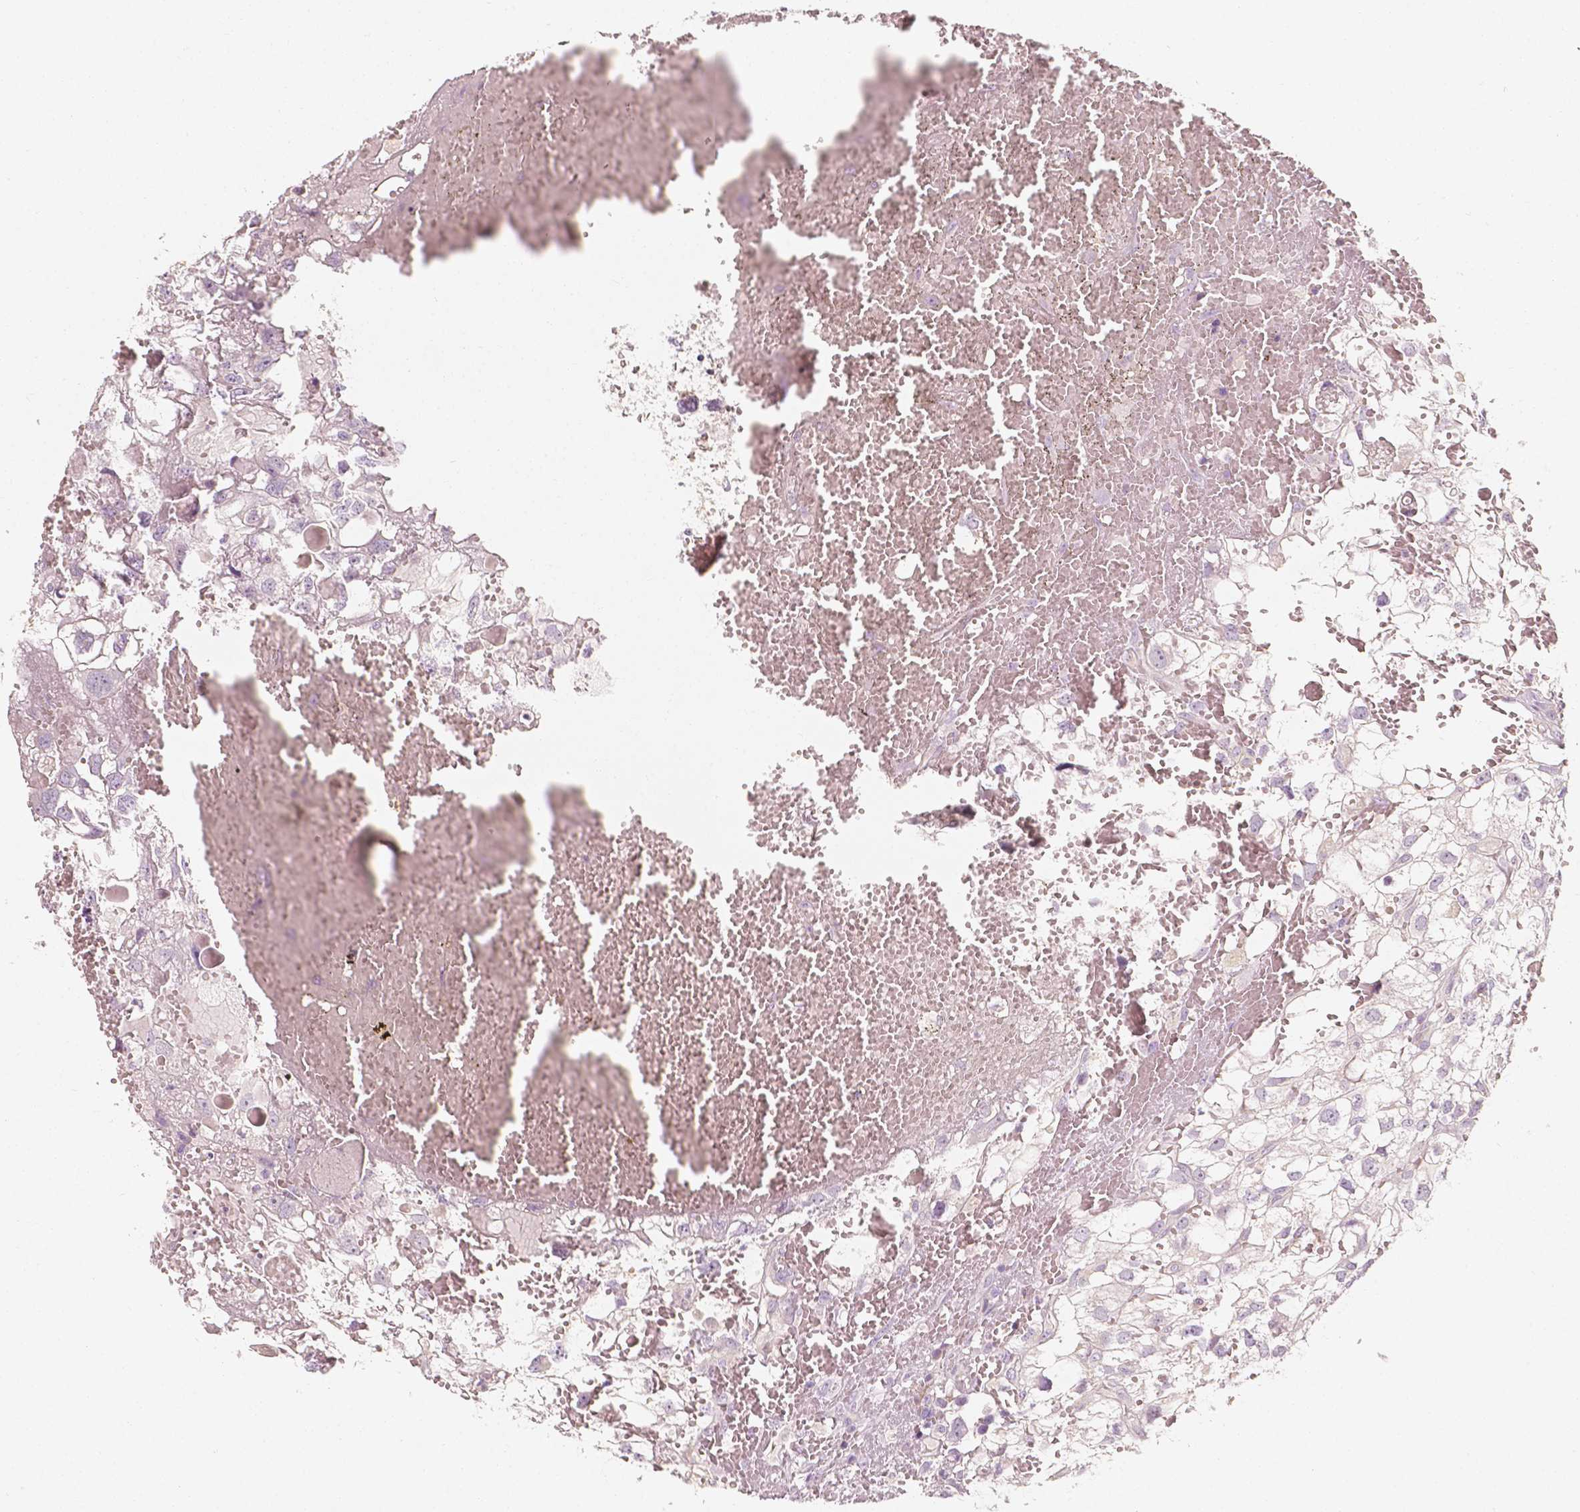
{"staining": {"intensity": "negative", "quantity": "none", "location": "none"}, "tissue": "renal cancer", "cell_type": "Tumor cells", "image_type": "cancer", "snomed": [{"axis": "morphology", "description": "Adenocarcinoma, NOS"}, {"axis": "topography", "description": "Kidney"}], "caption": "High magnification brightfield microscopy of renal adenocarcinoma stained with DAB (3,3'-diaminobenzidine) (brown) and counterstained with hematoxylin (blue): tumor cells show no significant positivity.", "gene": "SHPK", "patient": {"sex": "male", "age": 56}}